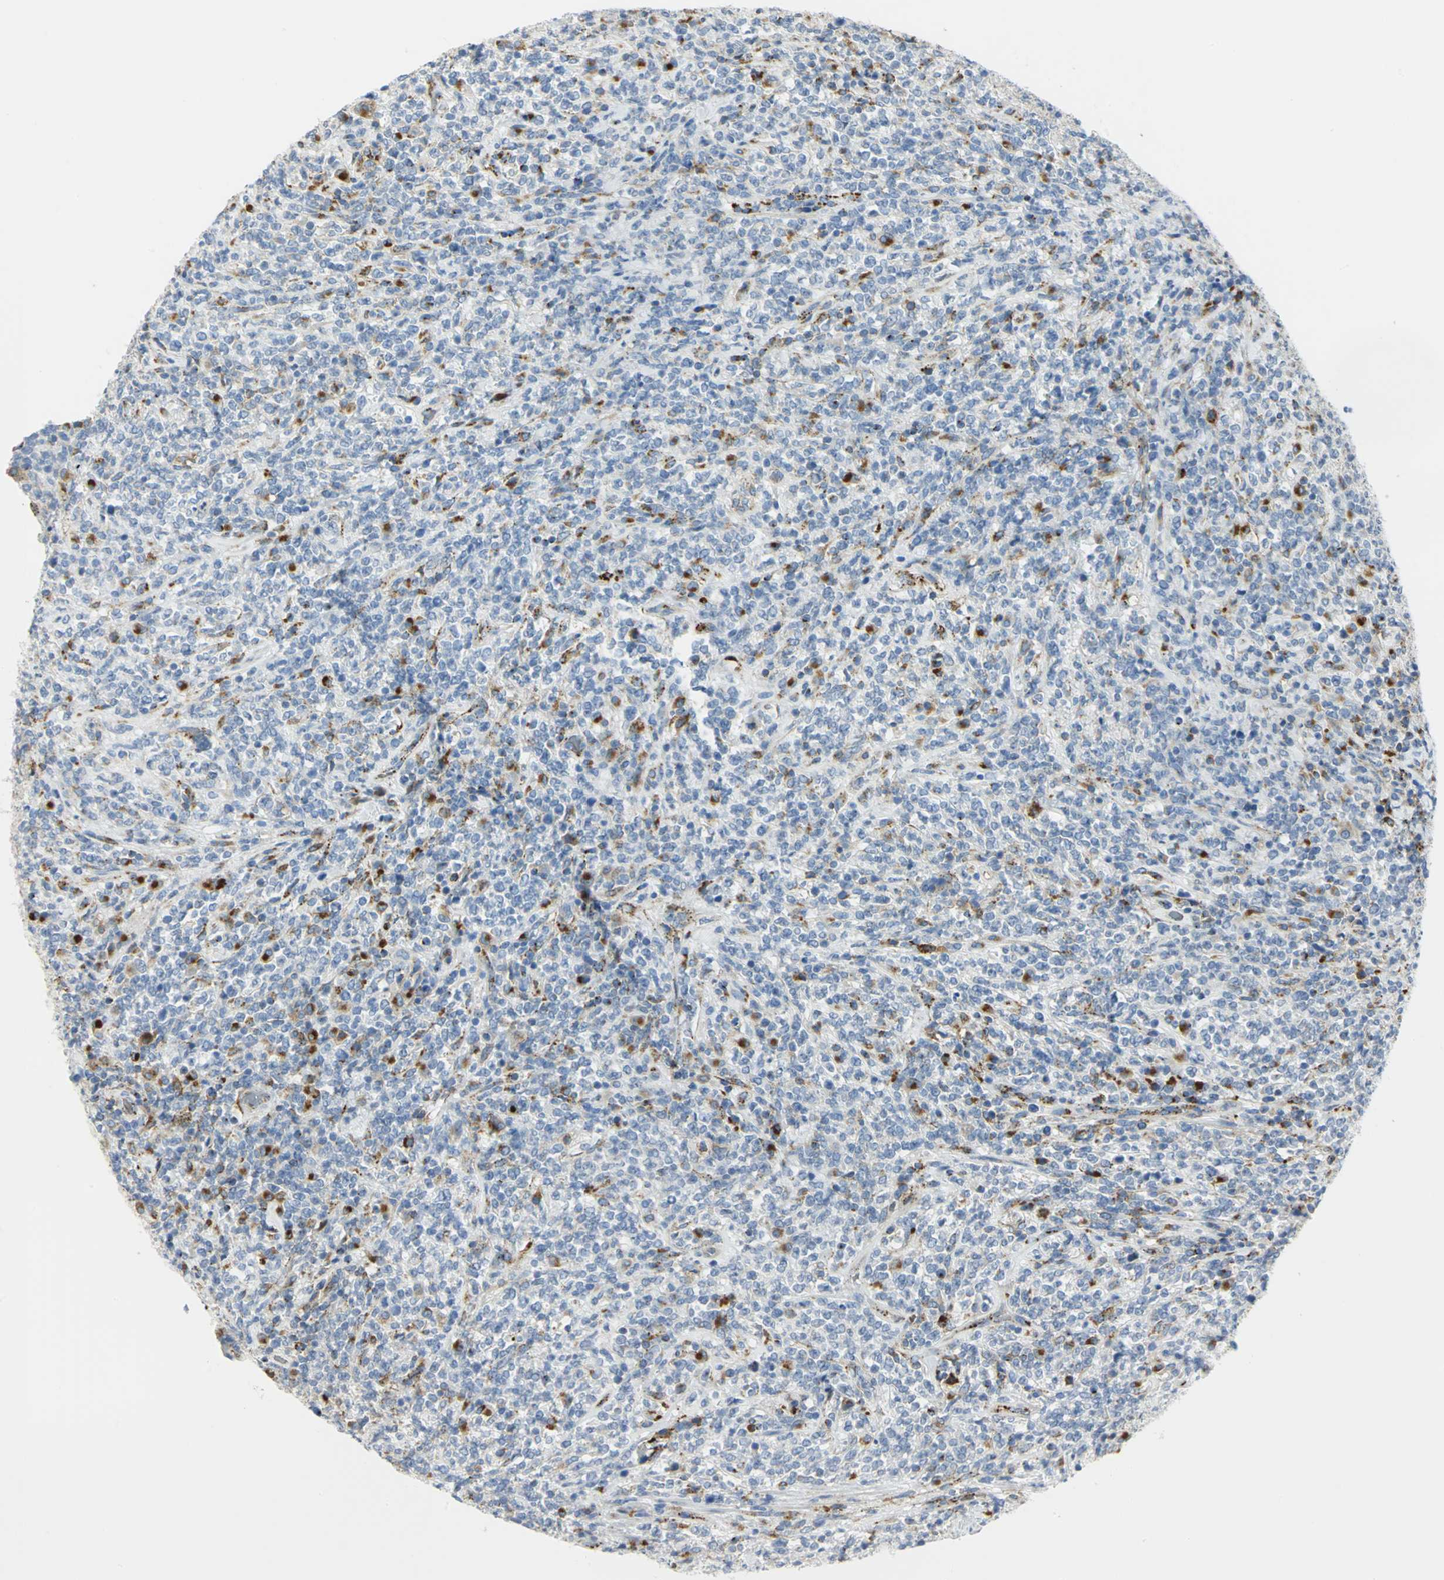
{"staining": {"intensity": "negative", "quantity": "none", "location": "none"}, "tissue": "lymphoma", "cell_type": "Tumor cells", "image_type": "cancer", "snomed": [{"axis": "morphology", "description": "Malignant lymphoma, non-Hodgkin's type, High grade"}, {"axis": "topography", "description": "Soft tissue"}], "caption": "This is a micrograph of immunohistochemistry staining of lymphoma, which shows no positivity in tumor cells. (IHC, brightfield microscopy, high magnification).", "gene": "ARSA", "patient": {"sex": "male", "age": 18}}